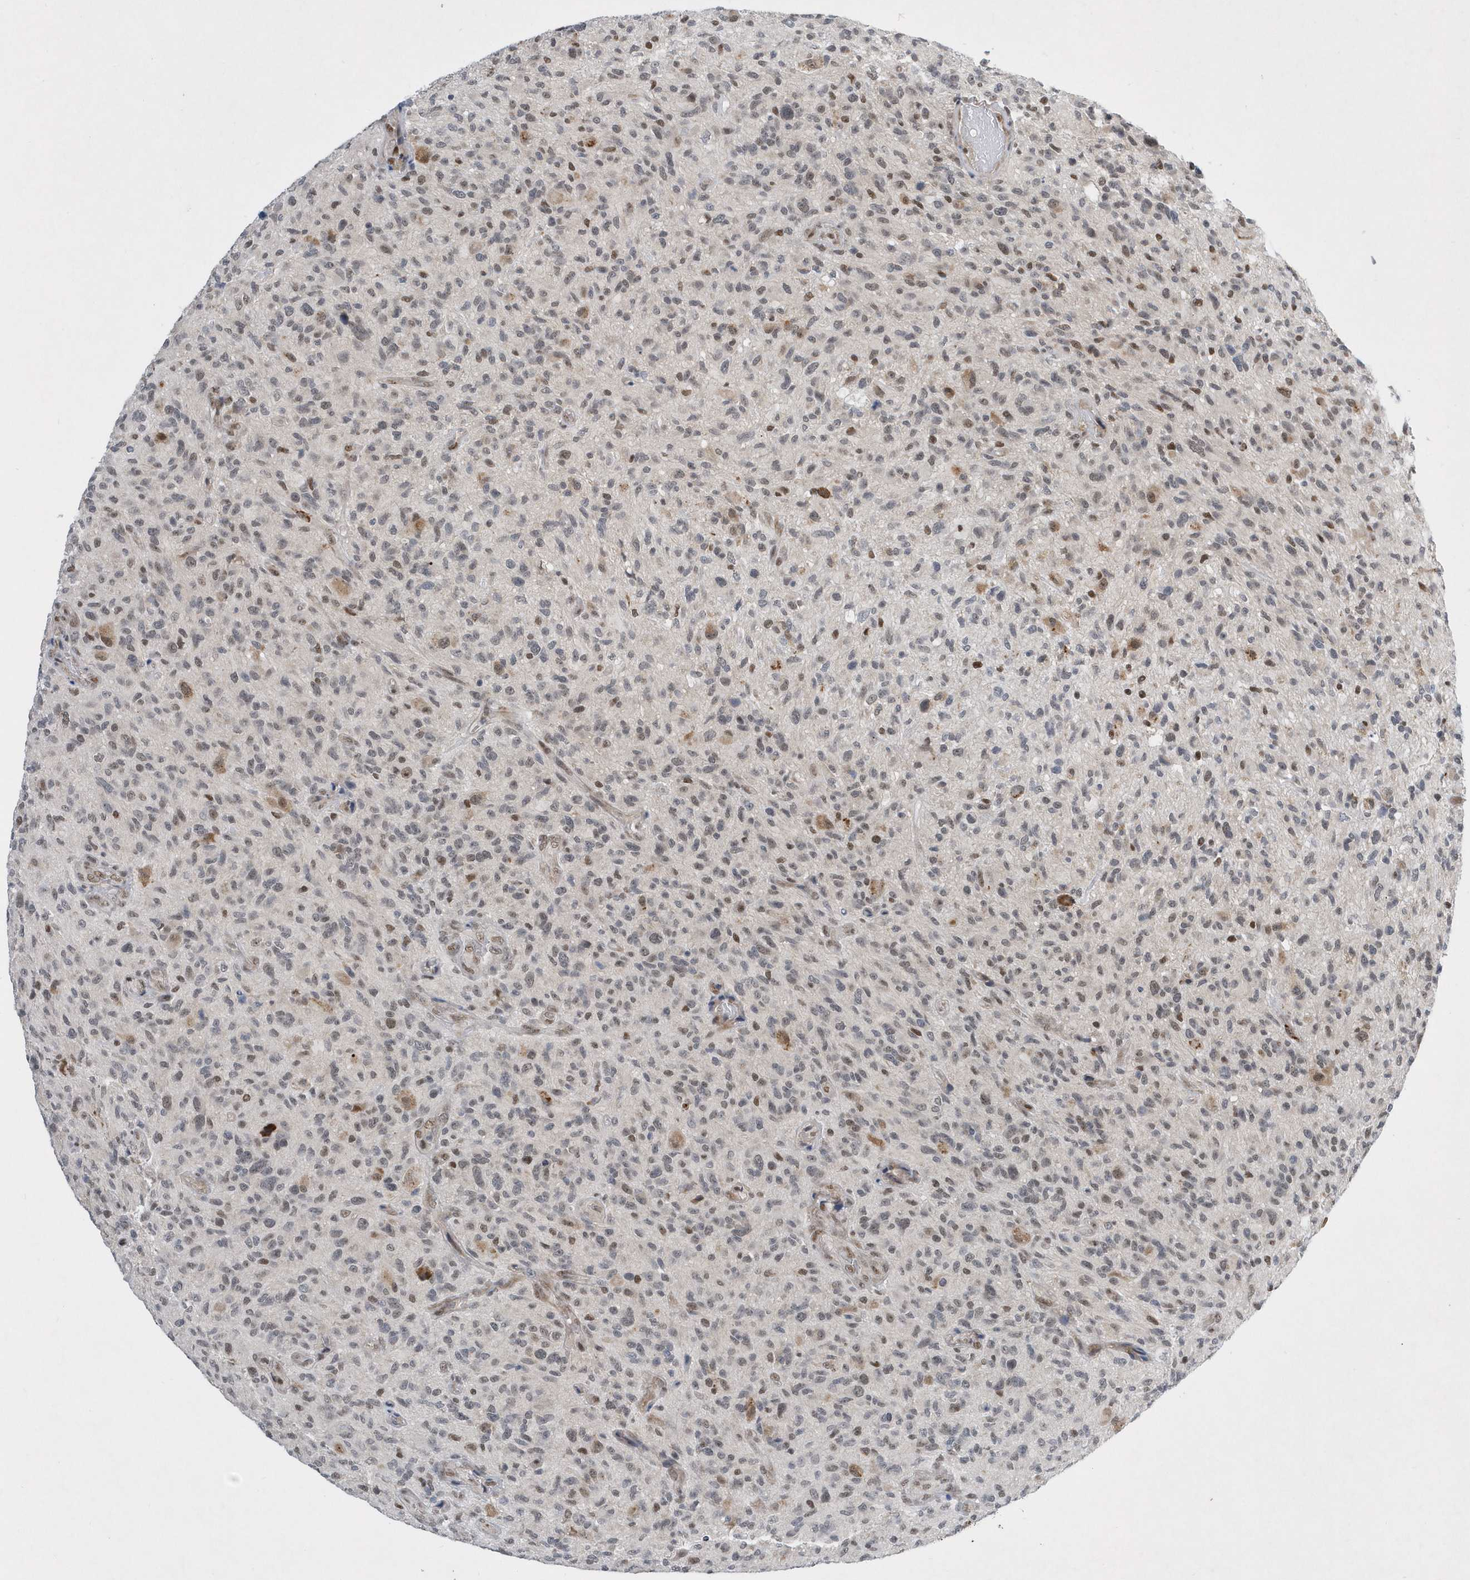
{"staining": {"intensity": "weak", "quantity": "25%-75%", "location": "nuclear"}, "tissue": "glioma", "cell_type": "Tumor cells", "image_type": "cancer", "snomed": [{"axis": "morphology", "description": "Glioma, malignant, High grade"}, {"axis": "topography", "description": "Brain"}], "caption": "Immunohistochemistry (IHC) micrograph of glioma stained for a protein (brown), which demonstrates low levels of weak nuclear expression in about 25%-75% of tumor cells.", "gene": "FAM217A", "patient": {"sex": "male", "age": 47}}